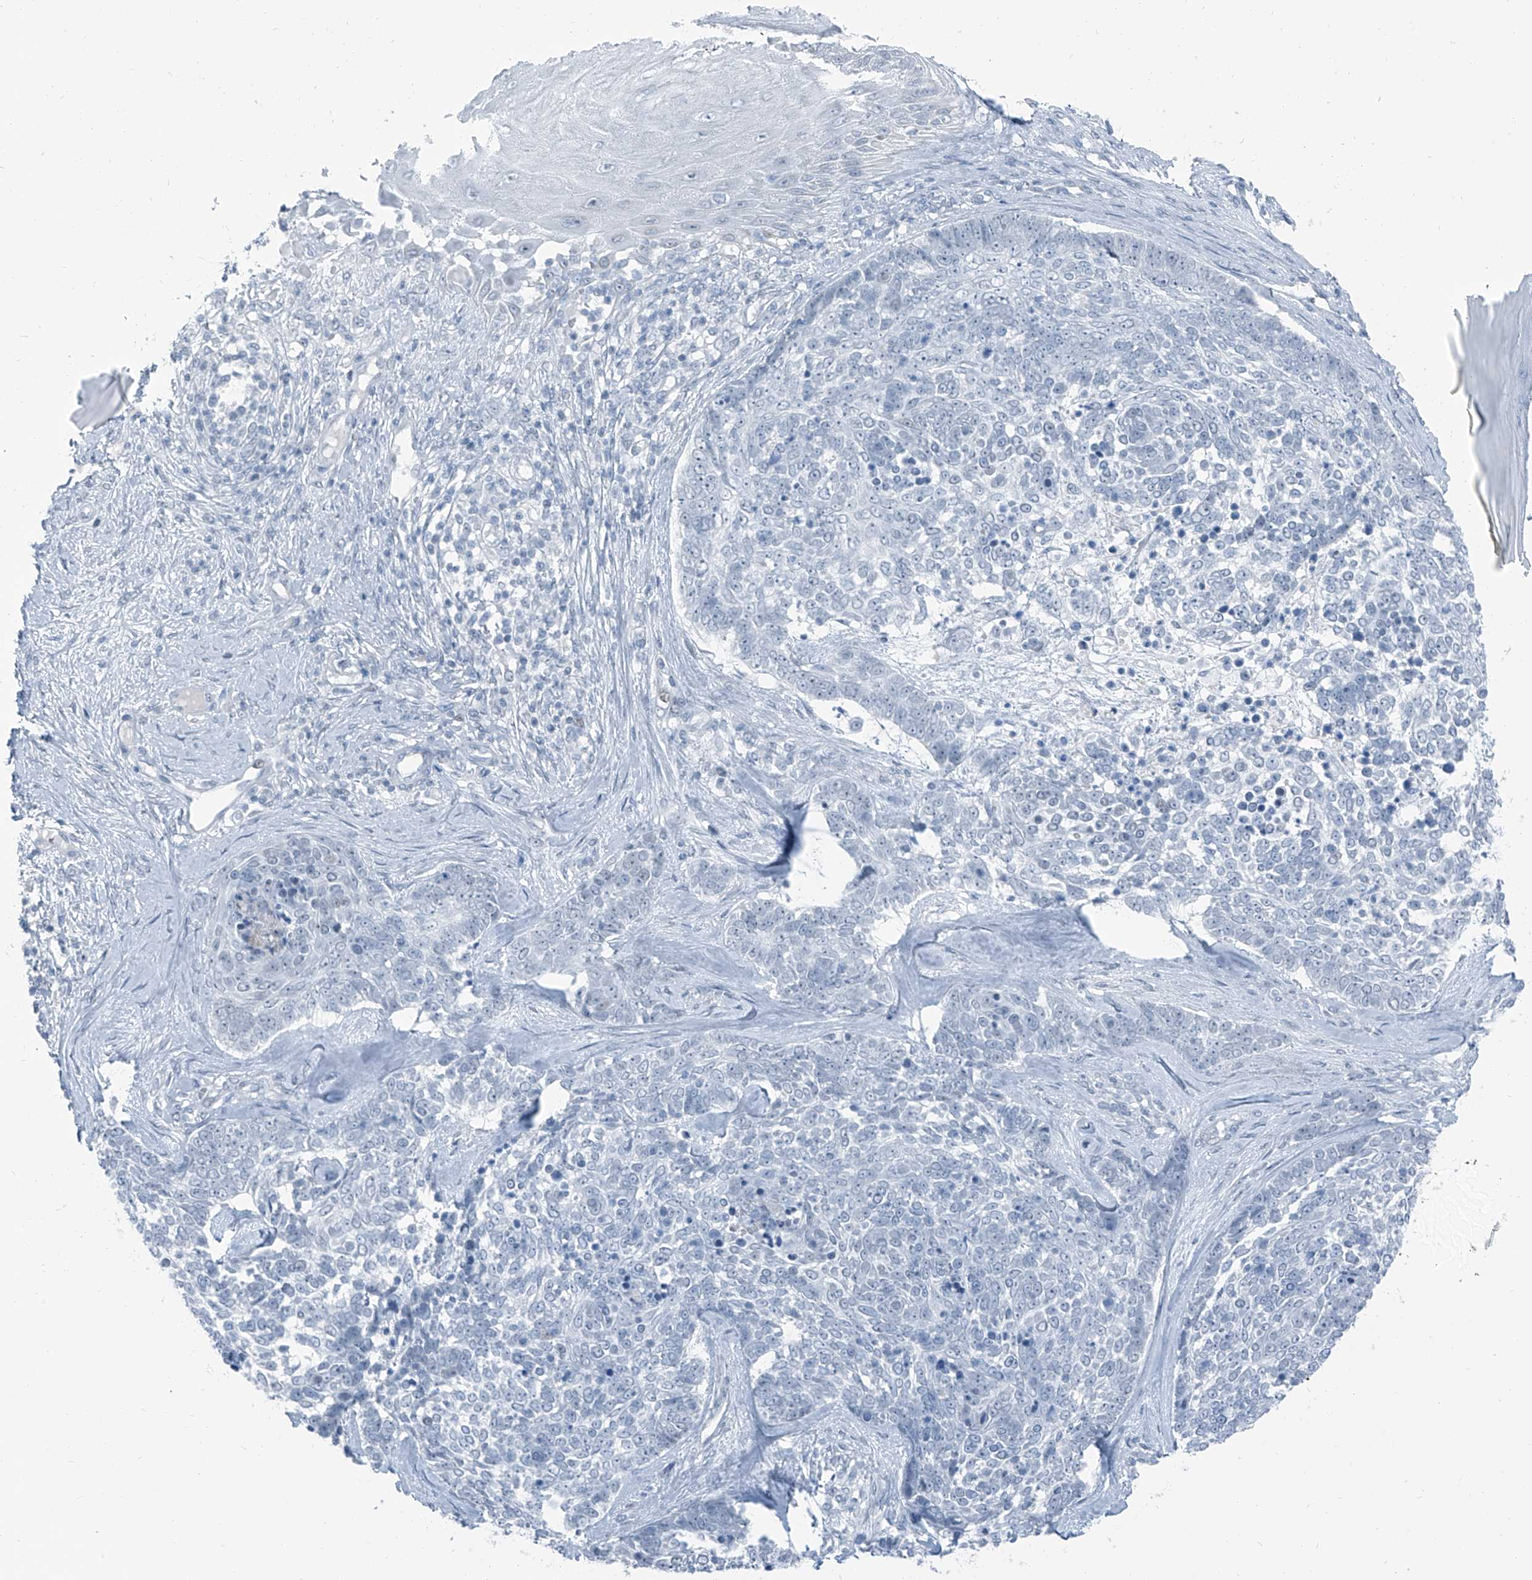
{"staining": {"intensity": "negative", "quantity": "none", "location": "none"}, "tissue": "skin cancer", "cell_type": "Tumor cells", "image_type": "cancer", "snomed": [{"axis": "morphology", "description": "Basal cell carcinoma"}, {"axis": "topography", "description": "Skin"}], "caption": "Basal cell carcinoma (skin) was stained to show a protein in brown. There is no significant staining in tumor cells. Brightfield microscopy of immunohistochemistry stained with DAB (3,3'-diaminobenzidine) (brown) and hematoxylin (blue), captured at high magnification.", "gene": "RGN", "patient": {"sex": "female", "age": 81}}